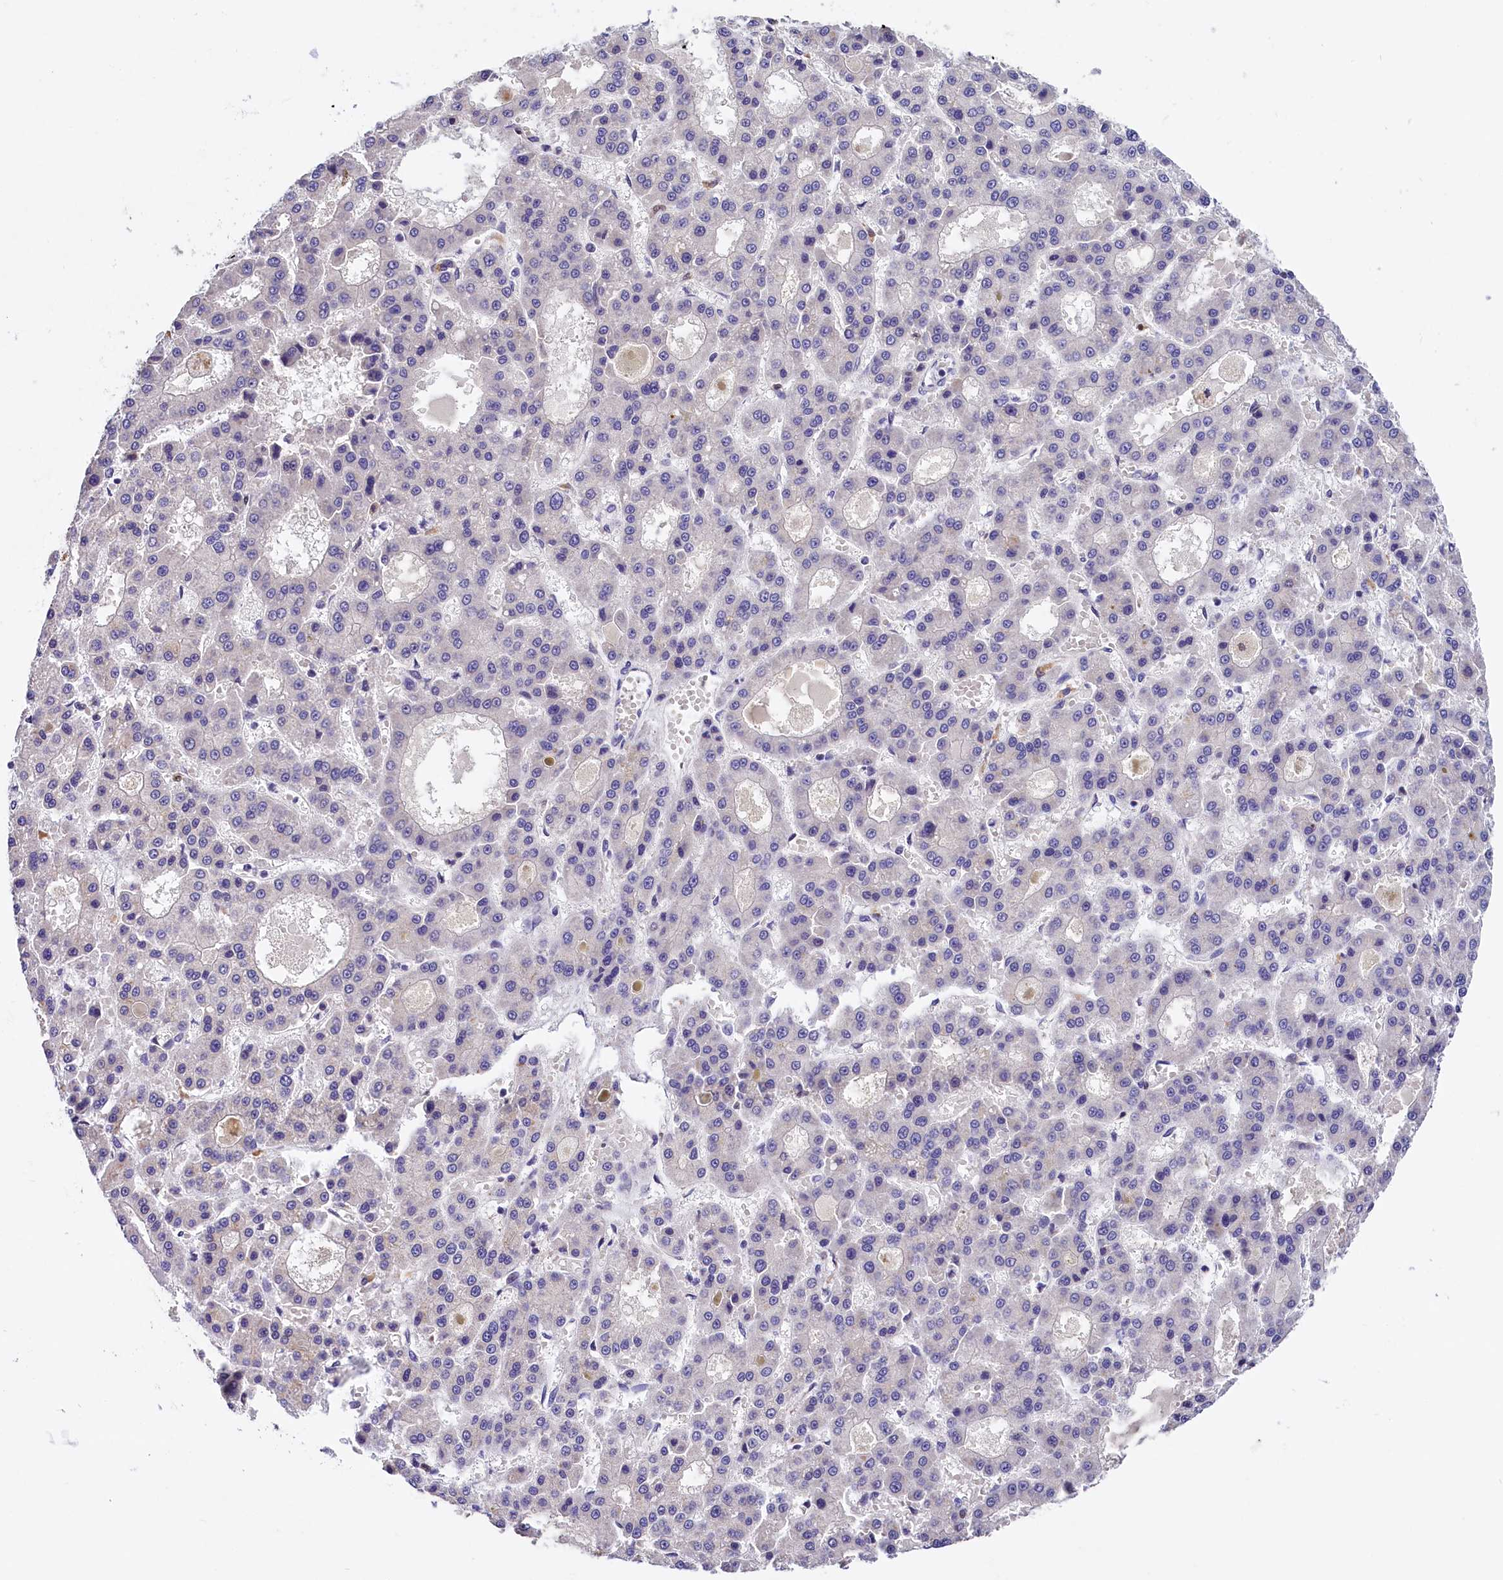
{"staining": {"intensity": "negative", "quantity": "none", "location": "none"}, "tissue": "liver cancer", "cell_type": "Tumor cells", "image_type": "cancer", "snomed": [{"axis": "morphology", "description": "Carcinoma, Hepatocellular, NOS"}, {"axis": "topography", "description": "Liver"}], "caption": "Liver hepatocellular carcinoma was stained to show a protein in brown. There is no significant staining in tumor cells. (Stains: DAB (3,3'-diaminobenzidine) immunohistochemistry (IHC) with hematoxylin counter stain, Microscopy: brightfield microscopy at high magnification).", "gene": "BTBD9", "patient": {"sex": "male", "age": 70}}